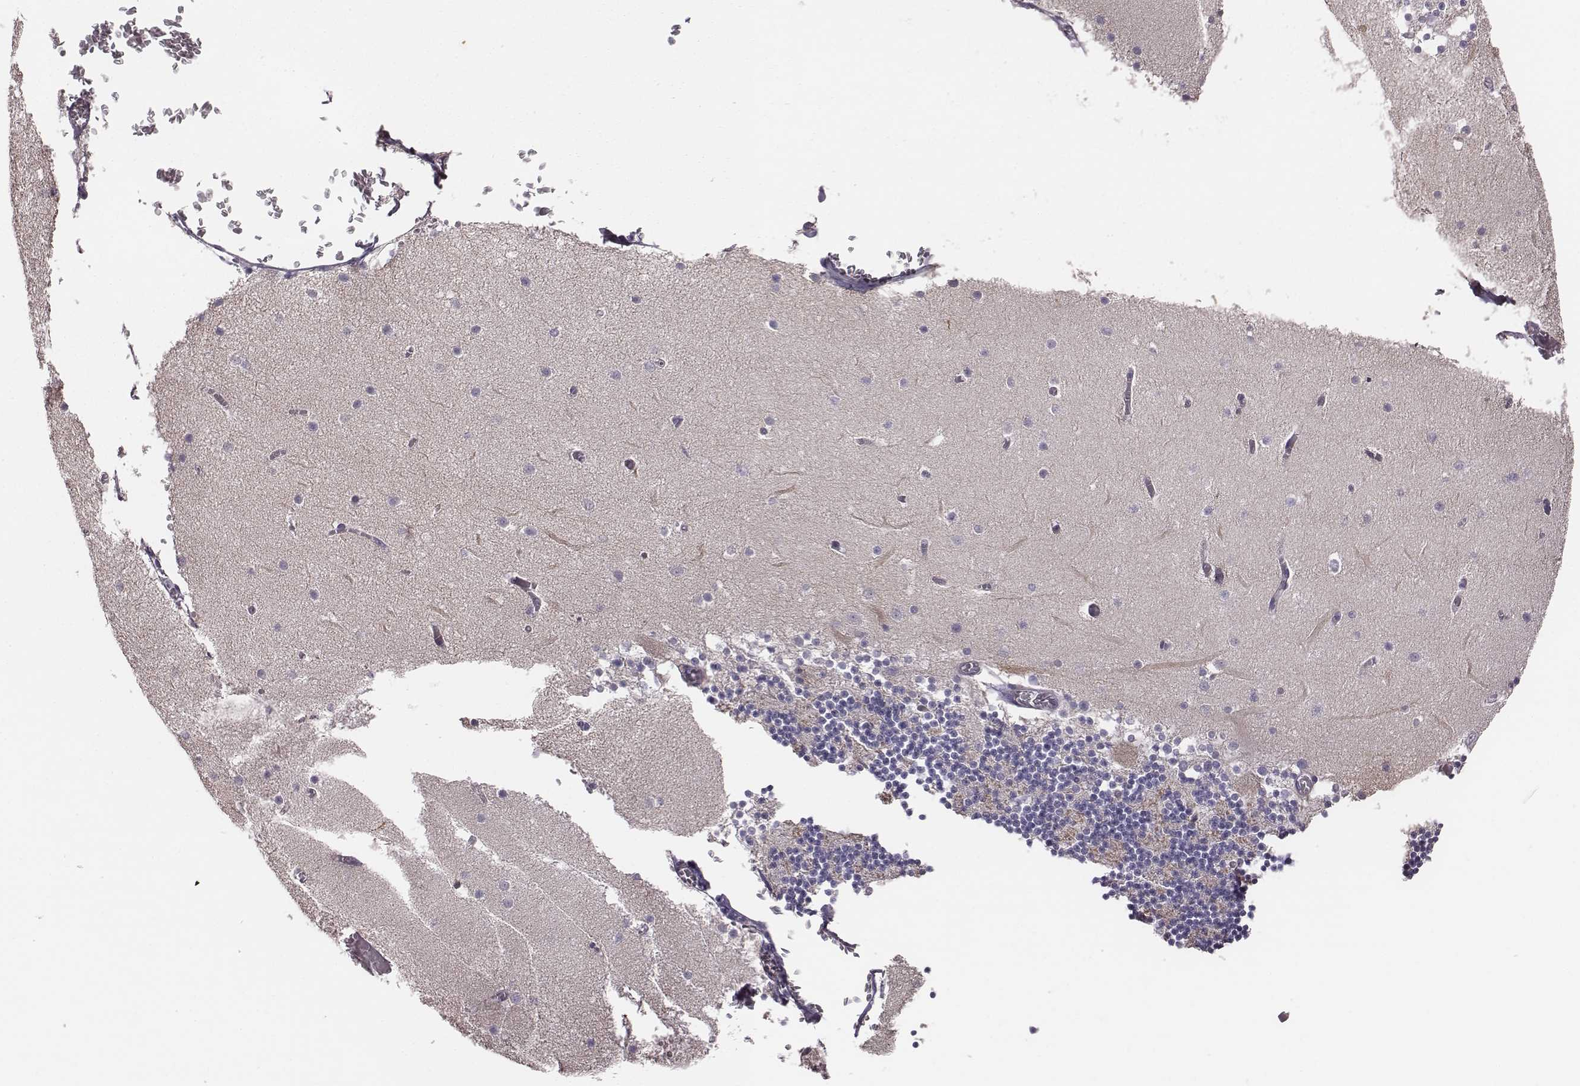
{"staining": {"intensity": "negative", "quantity": "none", "location": "none"}, "tissue": "cerebellum", "cell_type": "Cells in granular layer", "image_type": "normal", "snomed": [{"axis": "morphology", "description": "Normal tissue, NOS"}, {"axis": "topography", "description": "Cerebellum"}], "caption": "An immunohistochemistry (IHC) micrograph of benign cerebellum is shown. There is no staining in cells in granular layer of cerebellum.", "gene": "CACNG4", "patient": {"sex": "female", "age": 28}}